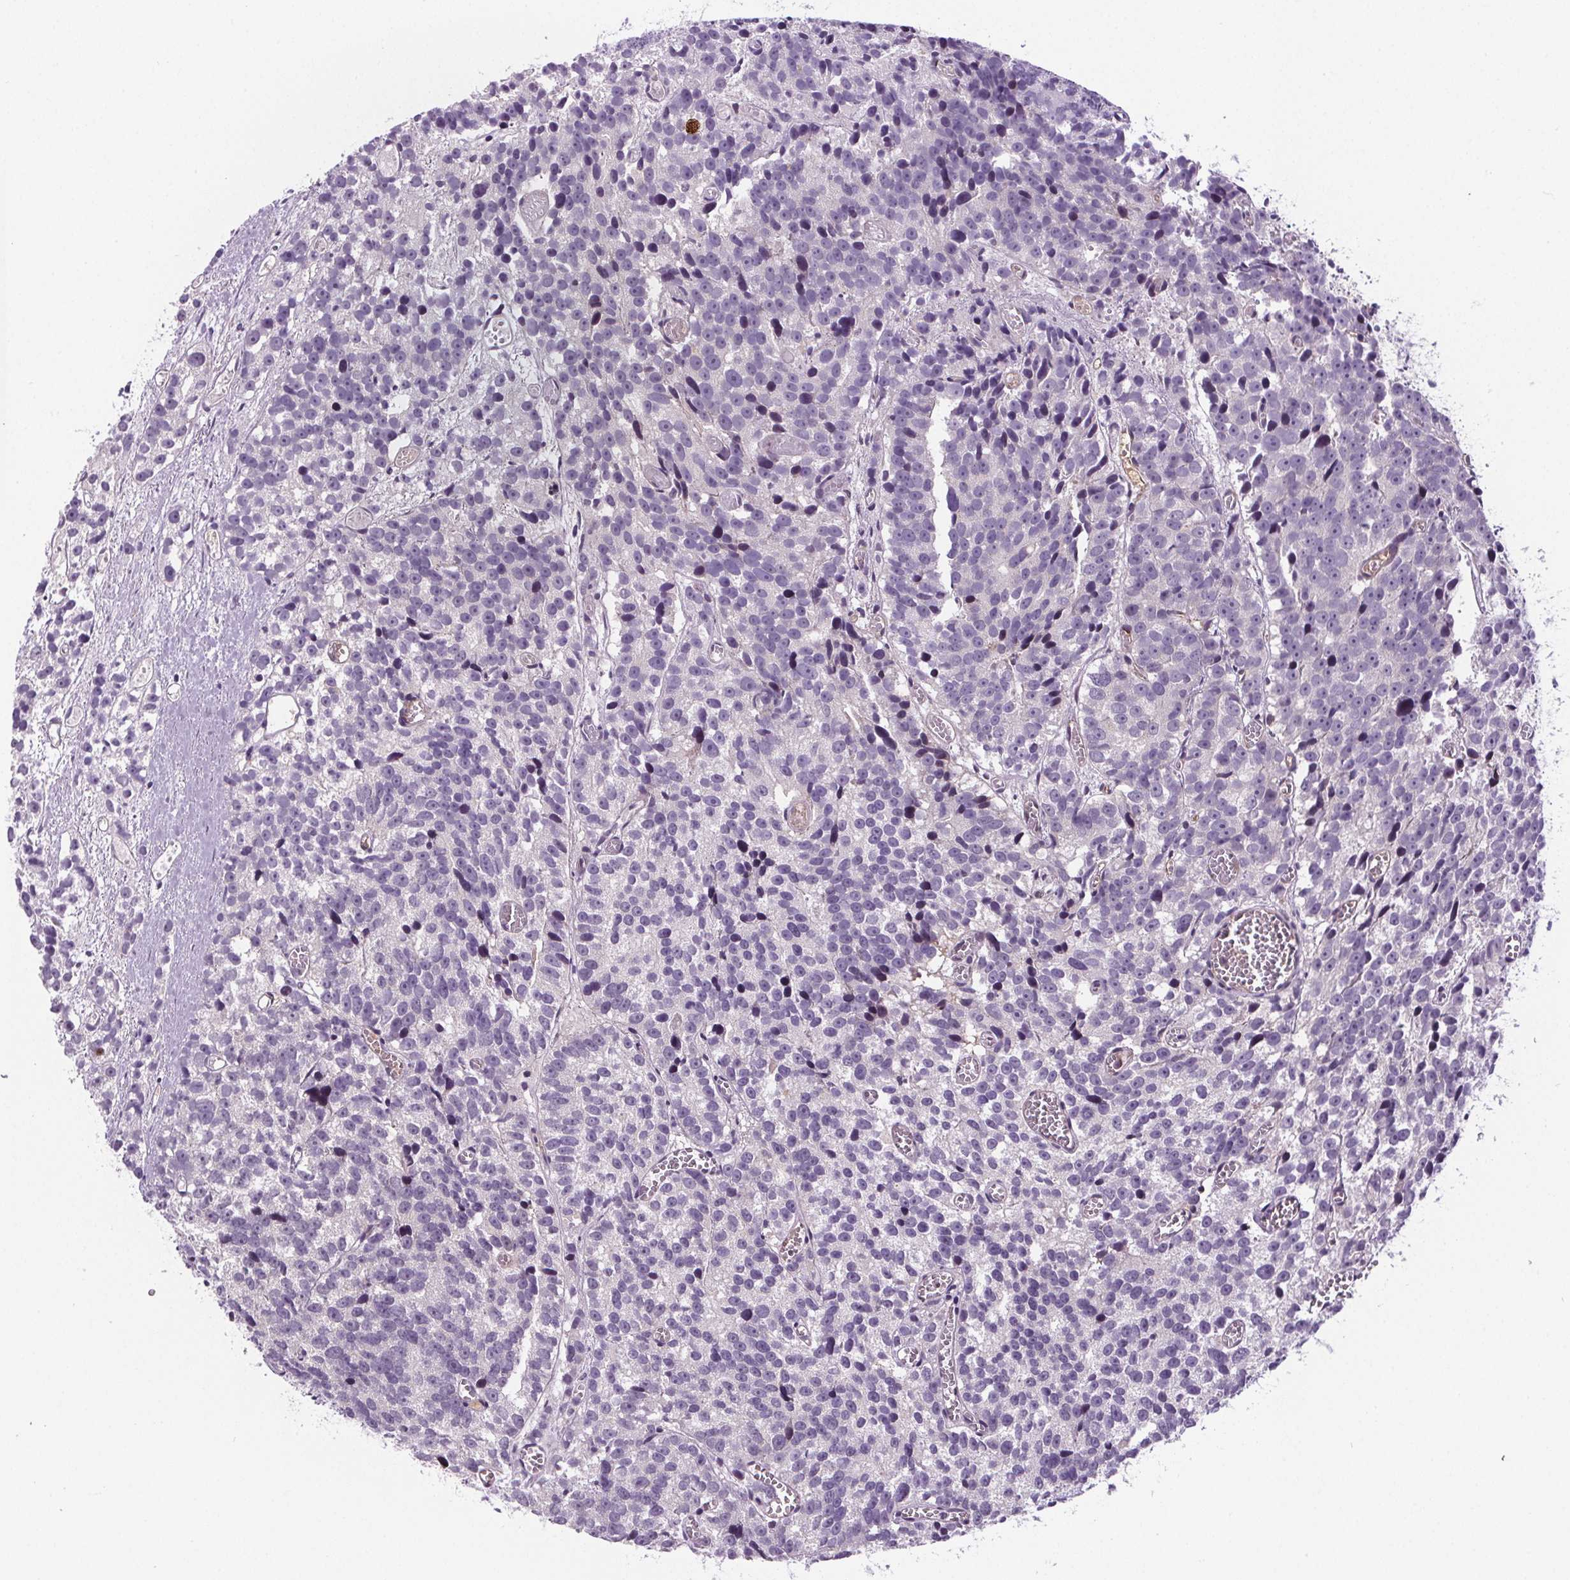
{"staining": {"intensity": "negative", "quantity": "none", "location": "none"}, "tissue": "prostate cancer", "cell_type": "Tumor cells", "image_type": "cancer", "snomed": [{"axis": "morphology", "description": "Adenocarcinoma, High grade"}, {"axis": "topography", "description": "Prostate"}], "caption": "An IHC image of prostate cancer is shown. There is no staining in tumor cells of prostate cancer. (Immunohistochemistry, brightfield microscopy, high magnification).", "gene": "SUCLA2", "patient": {"sex": "male", "age": 77}}